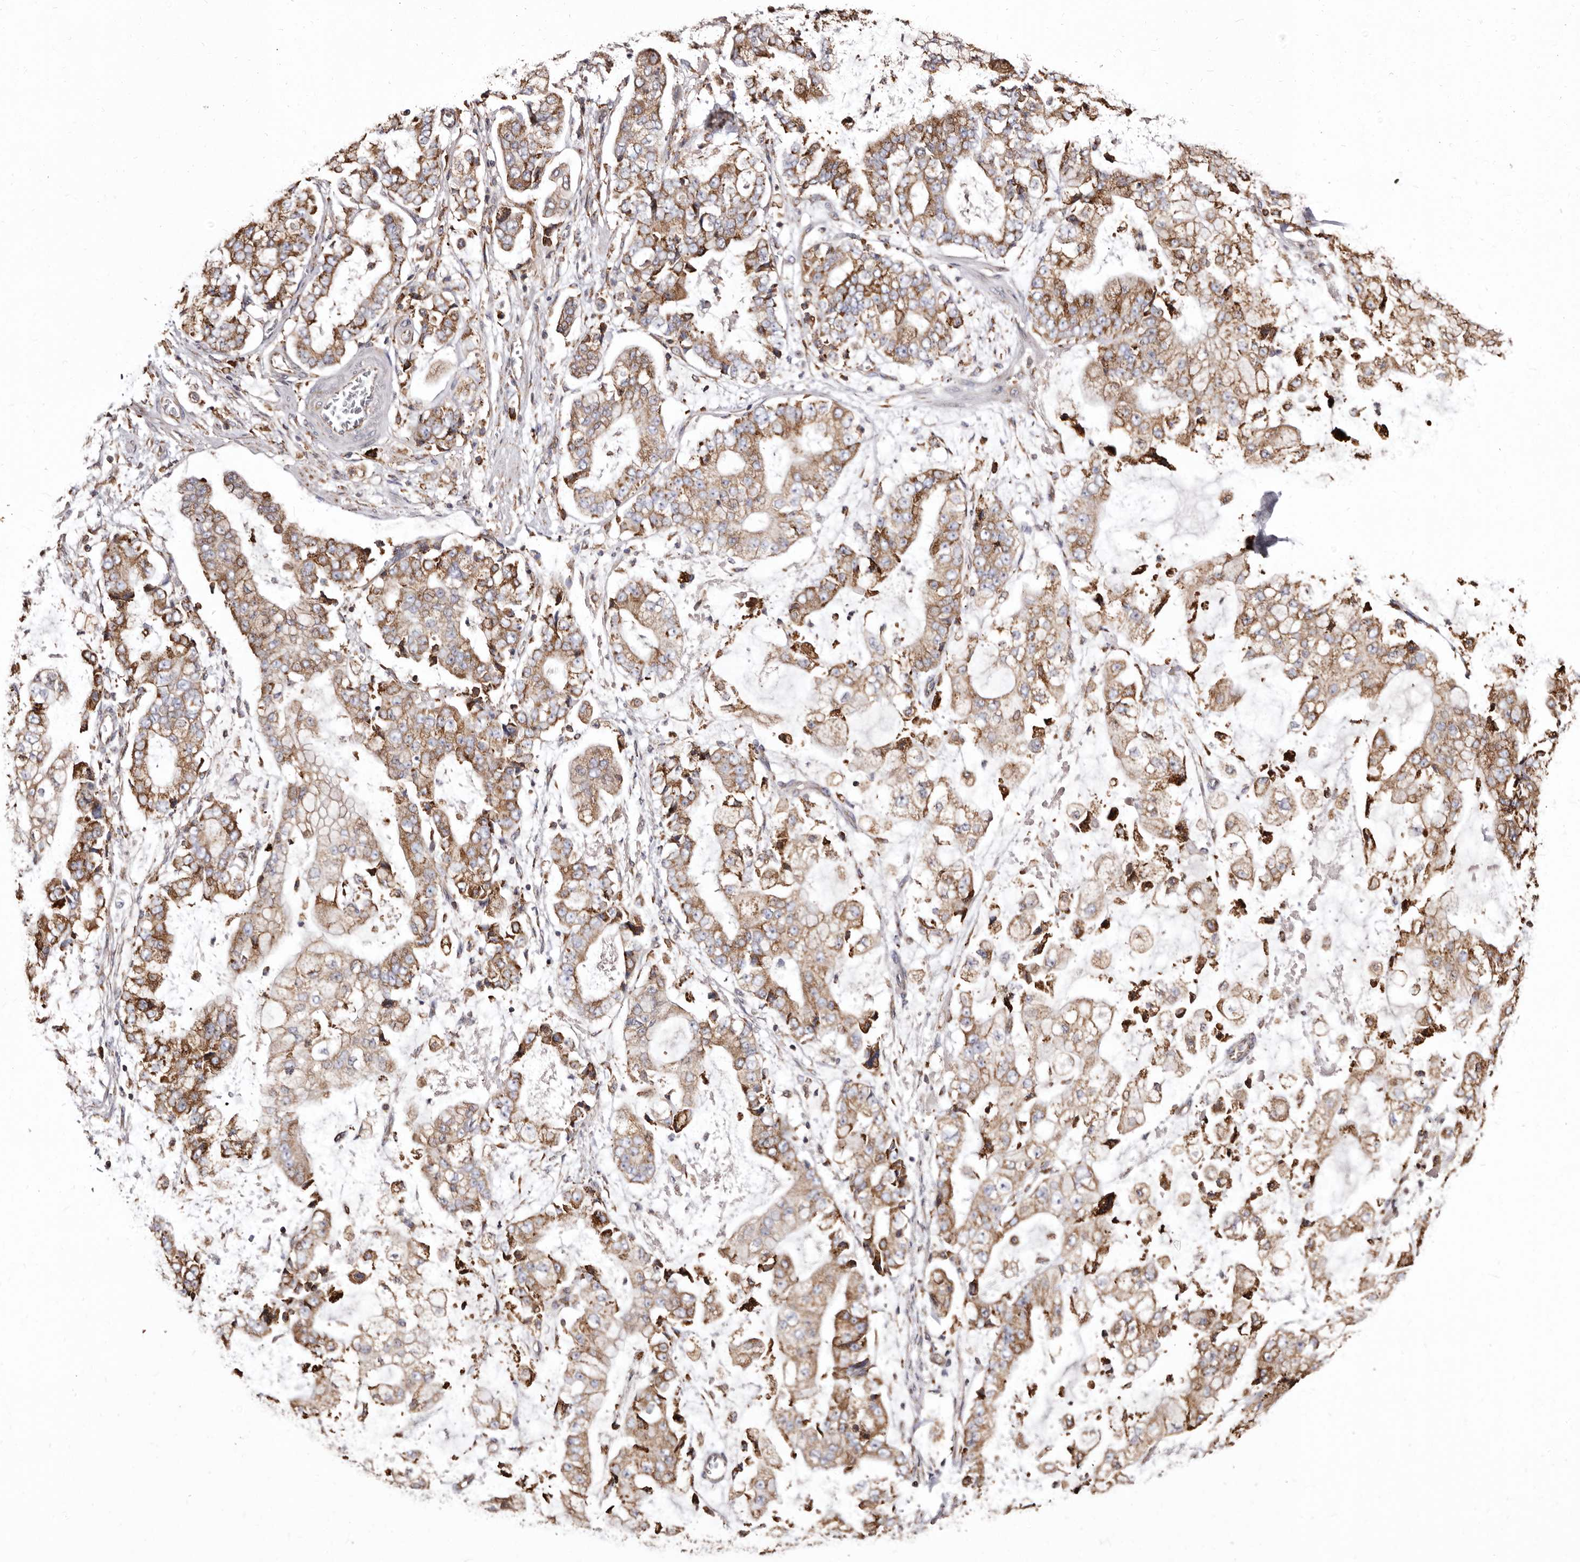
{"staining": {"intensity": "moderate", "quantity": ">75%", "location": "cytoplasmic/membranous"}, "tissue": "stomach cancer", "cell_type": "Tumor cells", "image_type": "cancer", "snomed": [{"axis": "morphology", "description": "Adenocarcinoma, NOS"}, {"axis": "topography", "description": "Stomach"}], "caption": "Moderate cytoplasmic/membranous protein positivity is seen in about >75% of tumor cells in stomach cancer.", "gene": "ACBD6", "patient": {"sex": "male", "age": 76}}